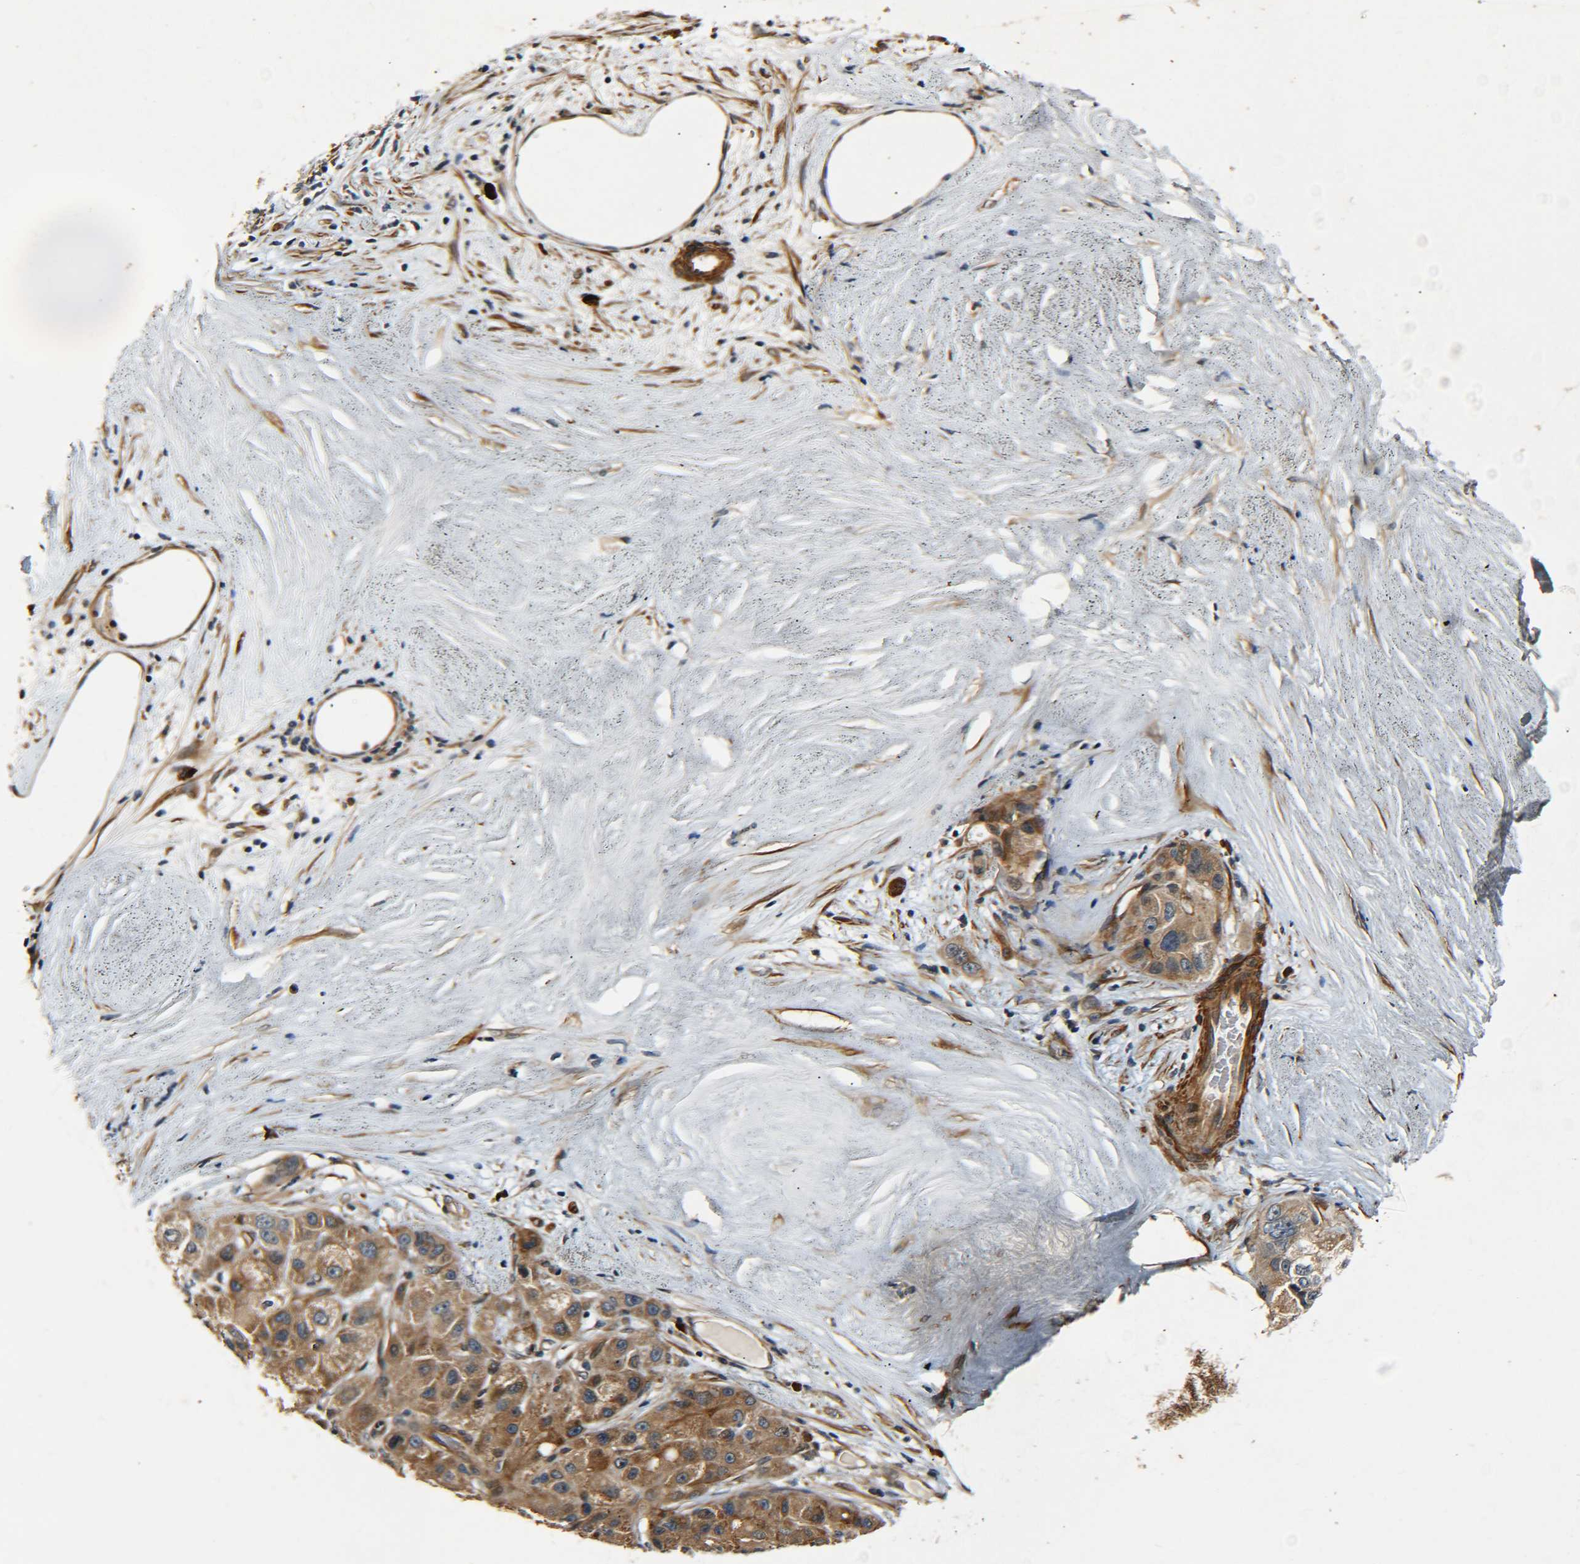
{"staining": {"intensity": "moderate", "quantity": ">75%", "location": "cytoplasmic/membranous"}, "tissue": "liver cancer", "cell_type": "Tumor cells", "image_type": "cancer", "snomed": [{"axis": "morphology", "description": "Carcinoma, Hepatocellular, NOS"}, {"axis": "topography", "description": "Liver"}], "caption": "Hepatocellular carcinoma (liver) was stained to show a protein in brown. There is medium levels of moderate cytoplasmic/membranous staining in about >75% of tumor cells. Using DAB (3,3'-diaminobenzidine) (brown) and hematoxylin (blue) stains, captured at high magnification using brightfield microscopy.", "gene": "MEIS1", "patient": {"sex": "male", "age": 80}}